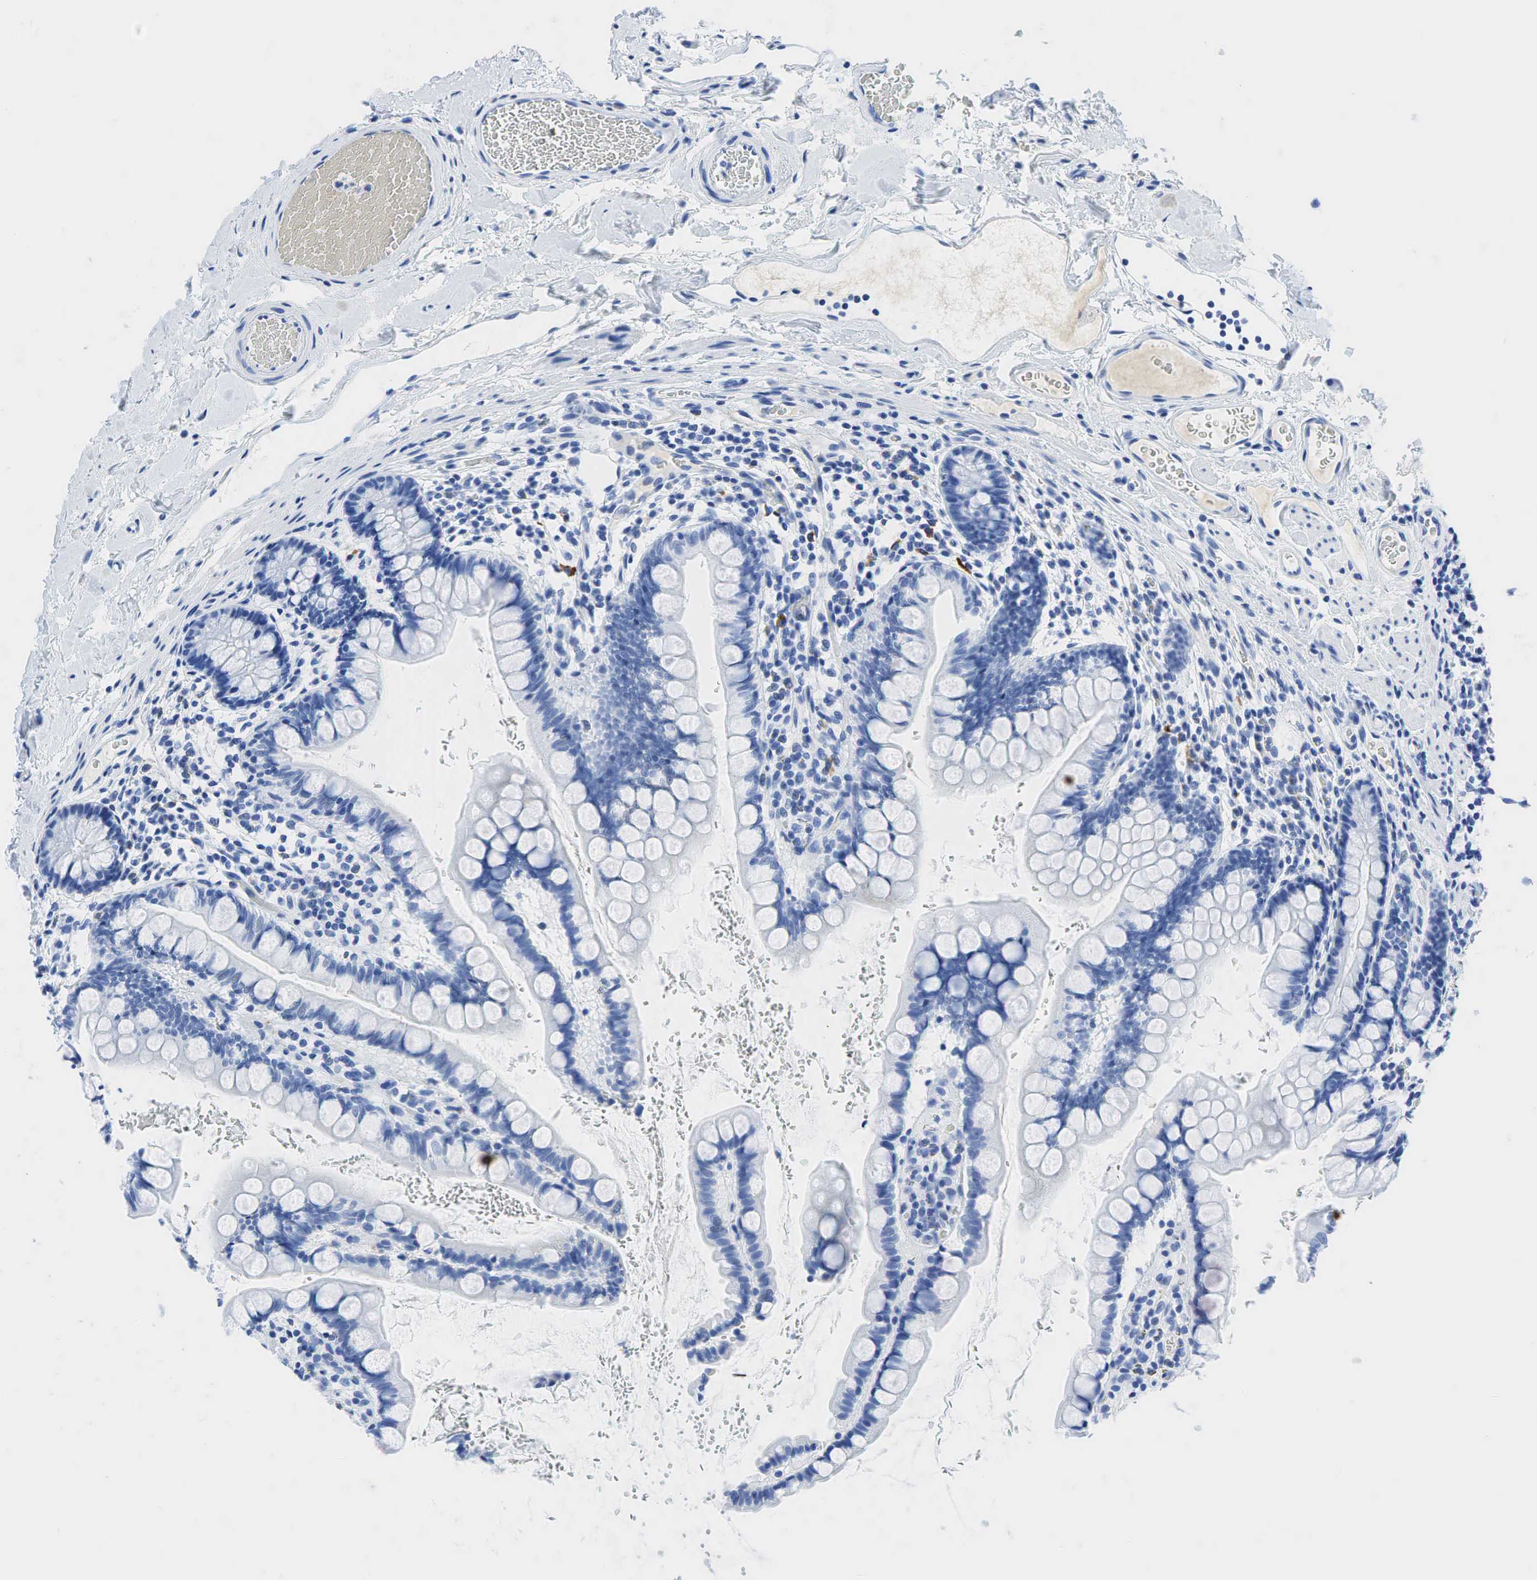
{"staining": {"intensity": "negative", "quantity": "none", "location": "none"}, "tissue": "colon", "cell_type": "Endothelial cells", "image_type": "normal", "snomed": [{"axis": "morphology", "description": "Normal tissue, NOS"}, {"axis": "topography", "description": "Colon"}], "caption": "The immunohistochemistry (IHC) photomicrograph has no significant positivity in endothelial cells of colon. (Immunohistochemistry, brightfield microscopy, high magnification).", "gene": "INHA", "patient": {"sex": "male", "age": 54}}